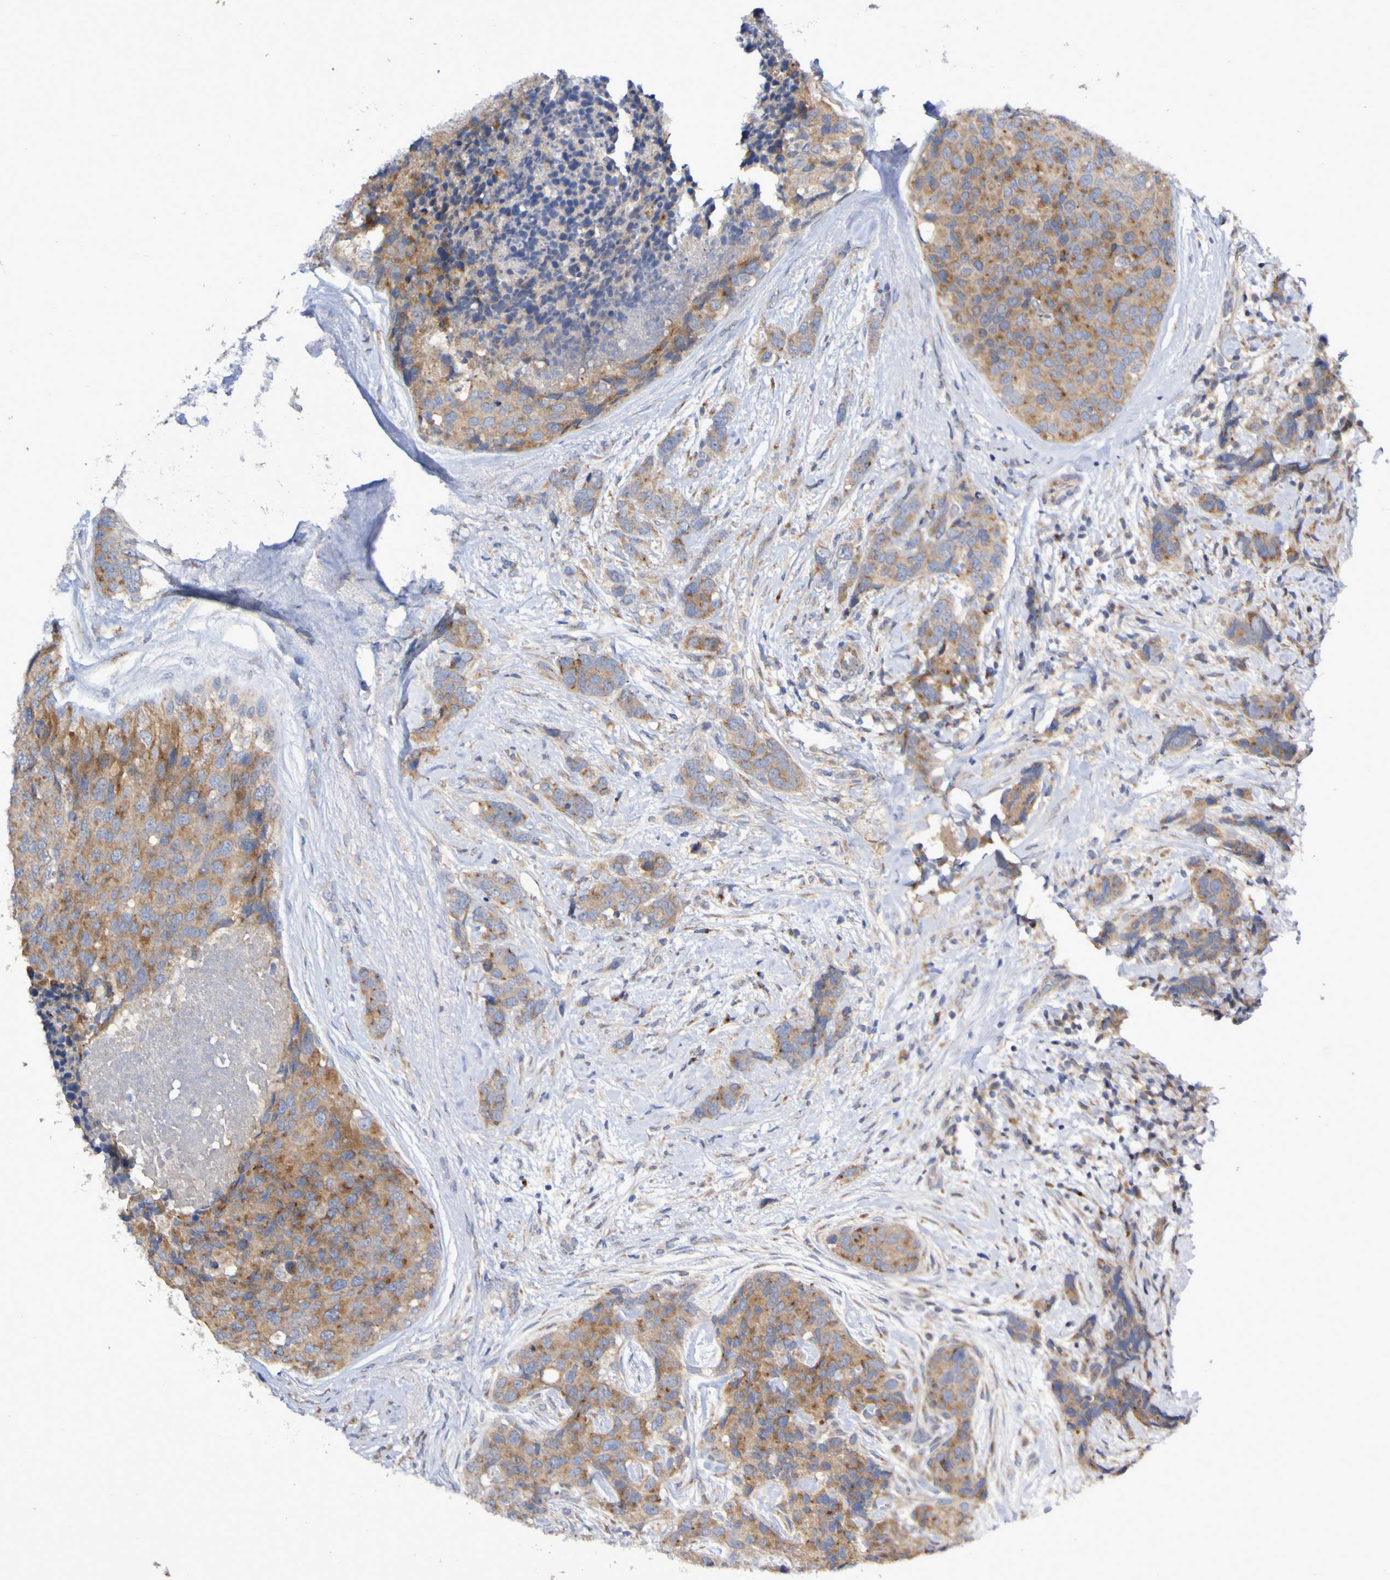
{"staining": {"intensity": "moderate", "quantity": ">75%", "location": "cytoplasmic/membranous"}, "tissue": "breast cancer", "cell_type": "Tumor cells", "image_type": "cancer", "snomed": [{"axis": "morphology", "description": "Lobular carcinoma"}, {"axis": "topography", "description": "Breast"}], "caption": "Immunohistochemical staining of human breast cancer demonstrates medium levels of moderate cytoplasmic/membranous protein expression in about >75% of tumor cells. The protein of interest is stained brown, and the nuclei are stained in blue (DAB IHC with brightfield microscopy, high magnification).", "gene": "LMBRD2", "patient": {"sex": "female", "age": 59}}